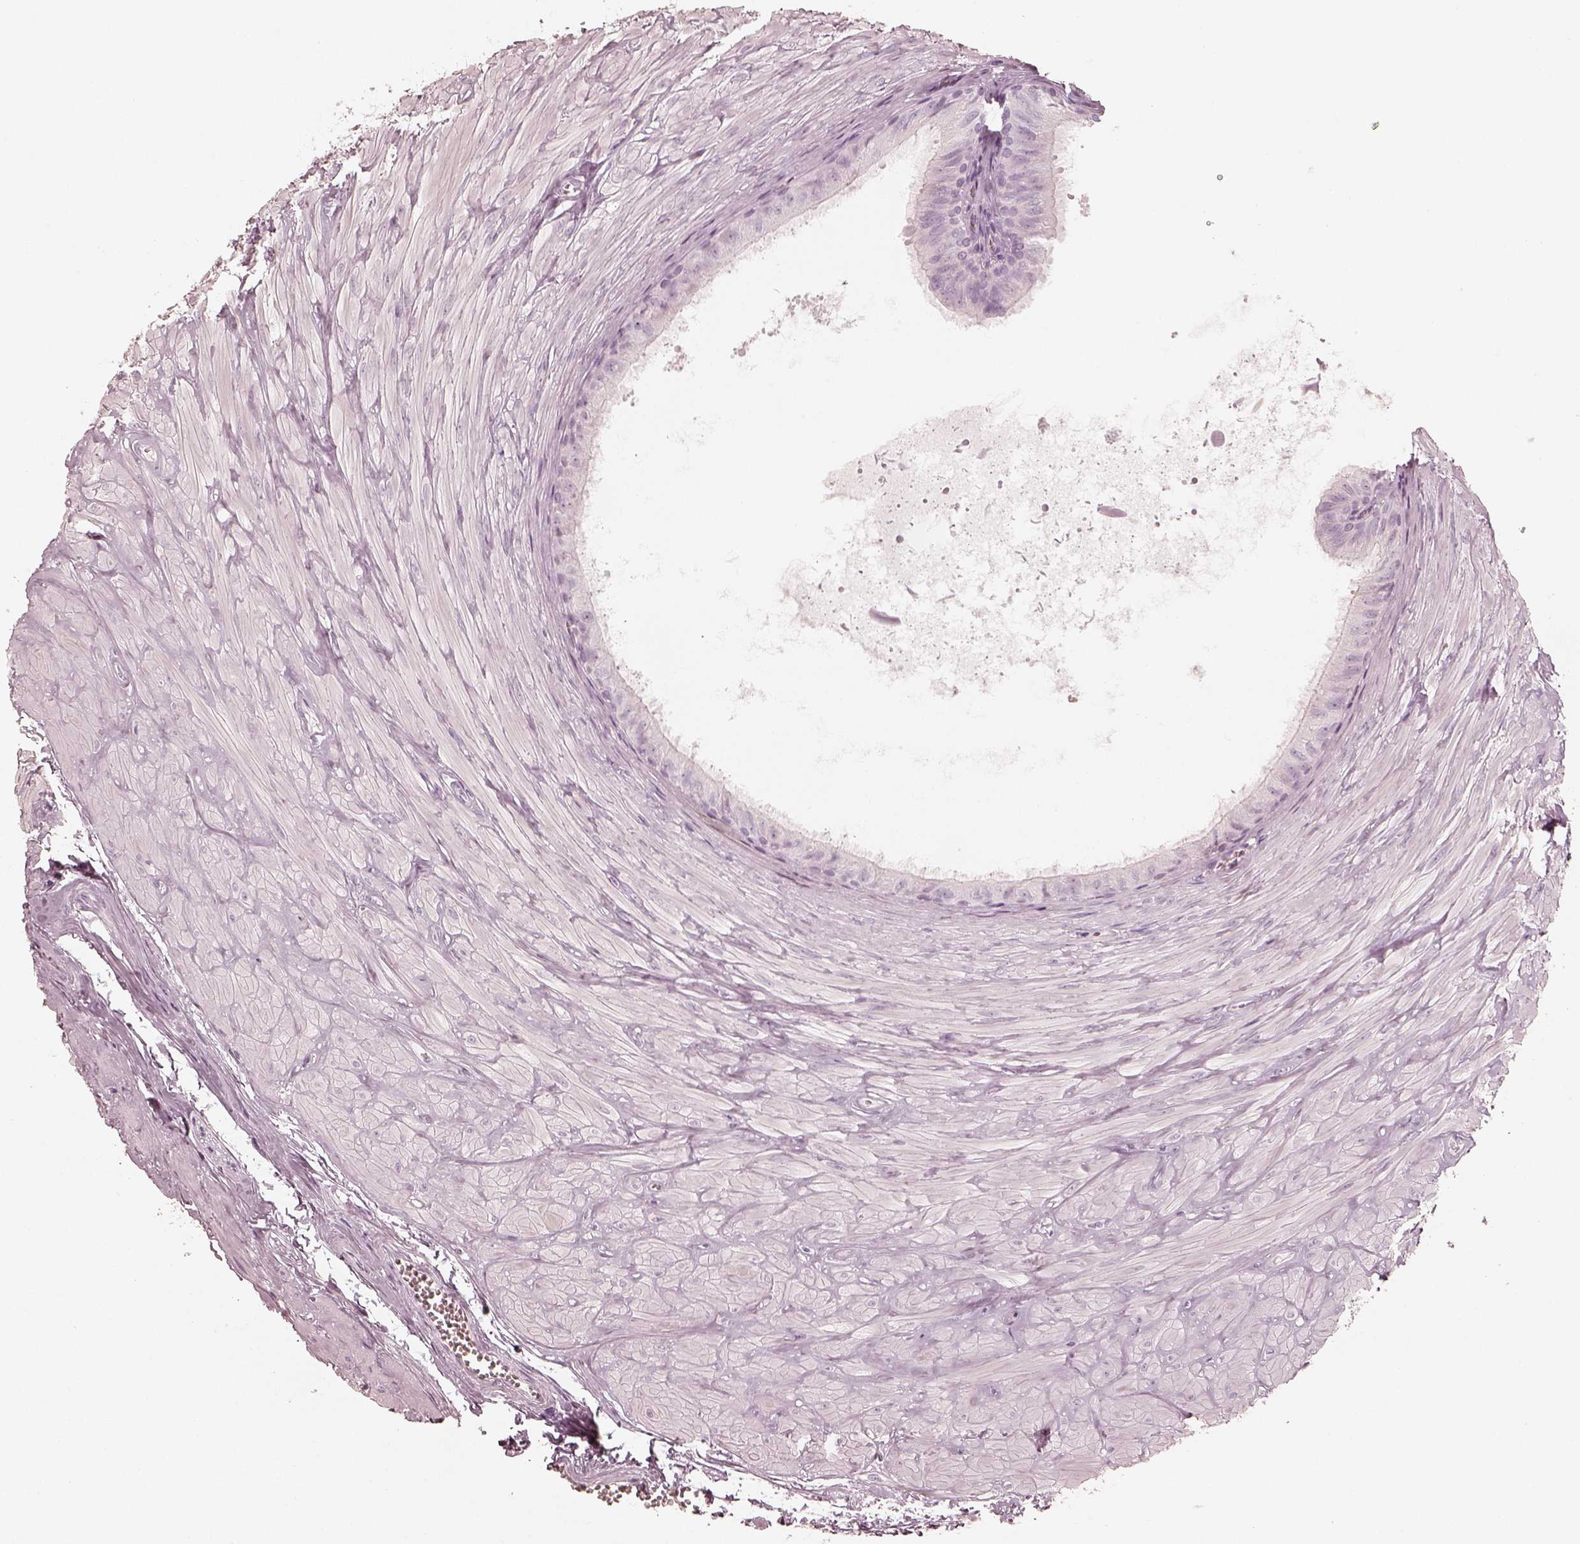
{"staining": {"intensity": "negative", "quantity": "none", "location": "none"}, "tissue": "epididymis", "cell_type": "Glandular cells", "image_type": "normal", "snomed": [{"axis": "morphology", "description": "Normal tissue, NOS"}, {"axis": "topography", "description": "Epididymis"}], "caption": "DAB immunohistochemical staining of benign epididymis reveals no significant expression in glandular cells. Brightfield microscopy of immunohistochemistry (IHC) stained with DAB (3,3'-diaminobenzidine) (brown) and hematoxylin (blue), captured at high magnification.", "gene": "KRT82", "patient": {"sex": "male", "age": 37}}